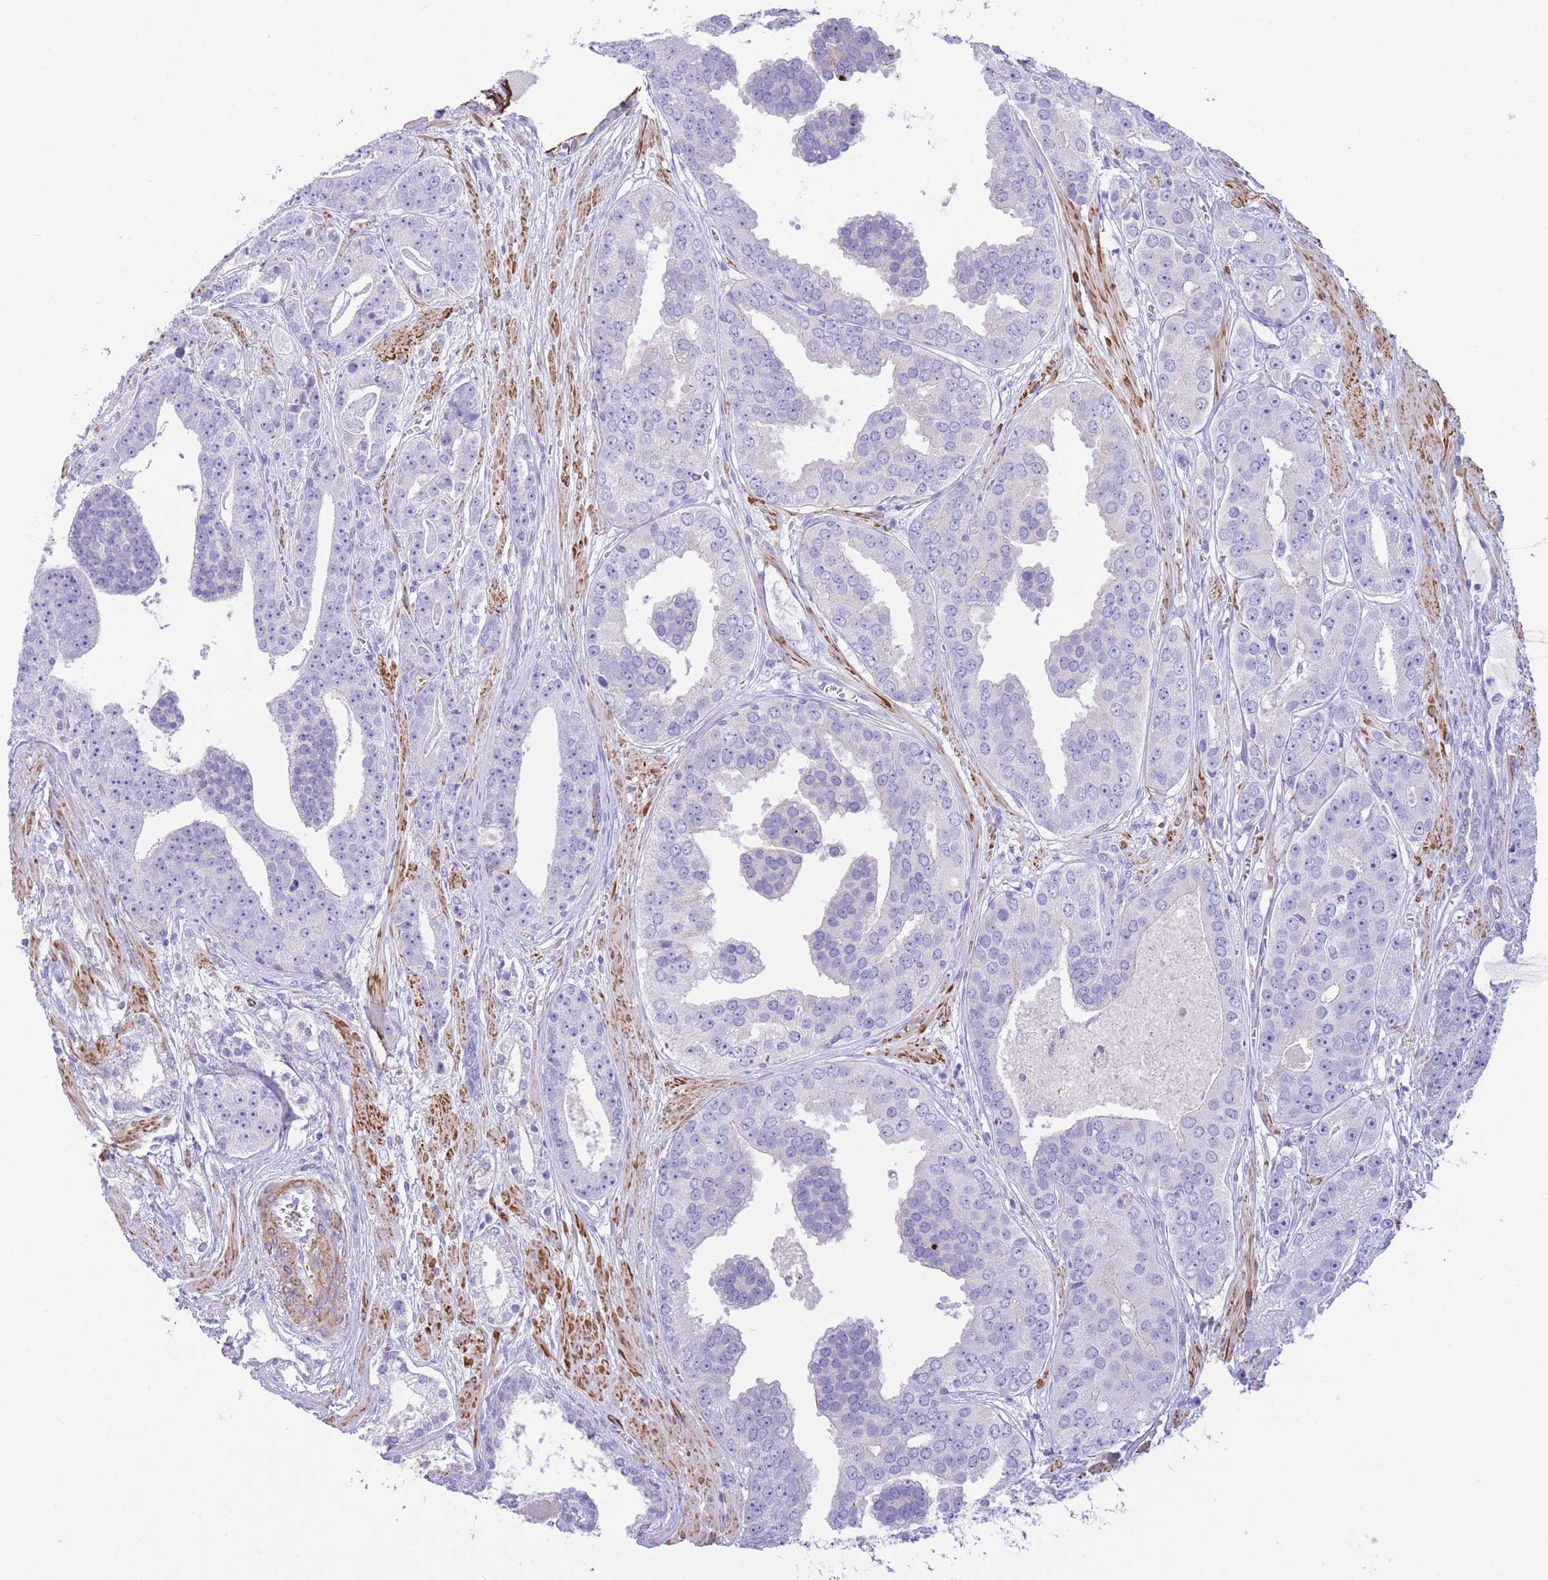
{"staining": {"intensity": "negative", "quantity": "none", "location": "none"}, "tissue": "prostate cancer", "cell_type": "Tumor cells", "image_type": "cancer", "snomed": [{"axis": "morphology", "description": "Adenocarcinoma, High grade"}, {"axis": "topography", "description": "Prostate"}], "caption": "Immunohistochemistry (IHC) photomicrograph of neoplastic tissue: prostate adenocarcinoma (high-grade) stained with DAB shows no significant protein positivity in tumor cells.", "gene": "VWA8", "patient": {"sex": "male", "age": 71}}